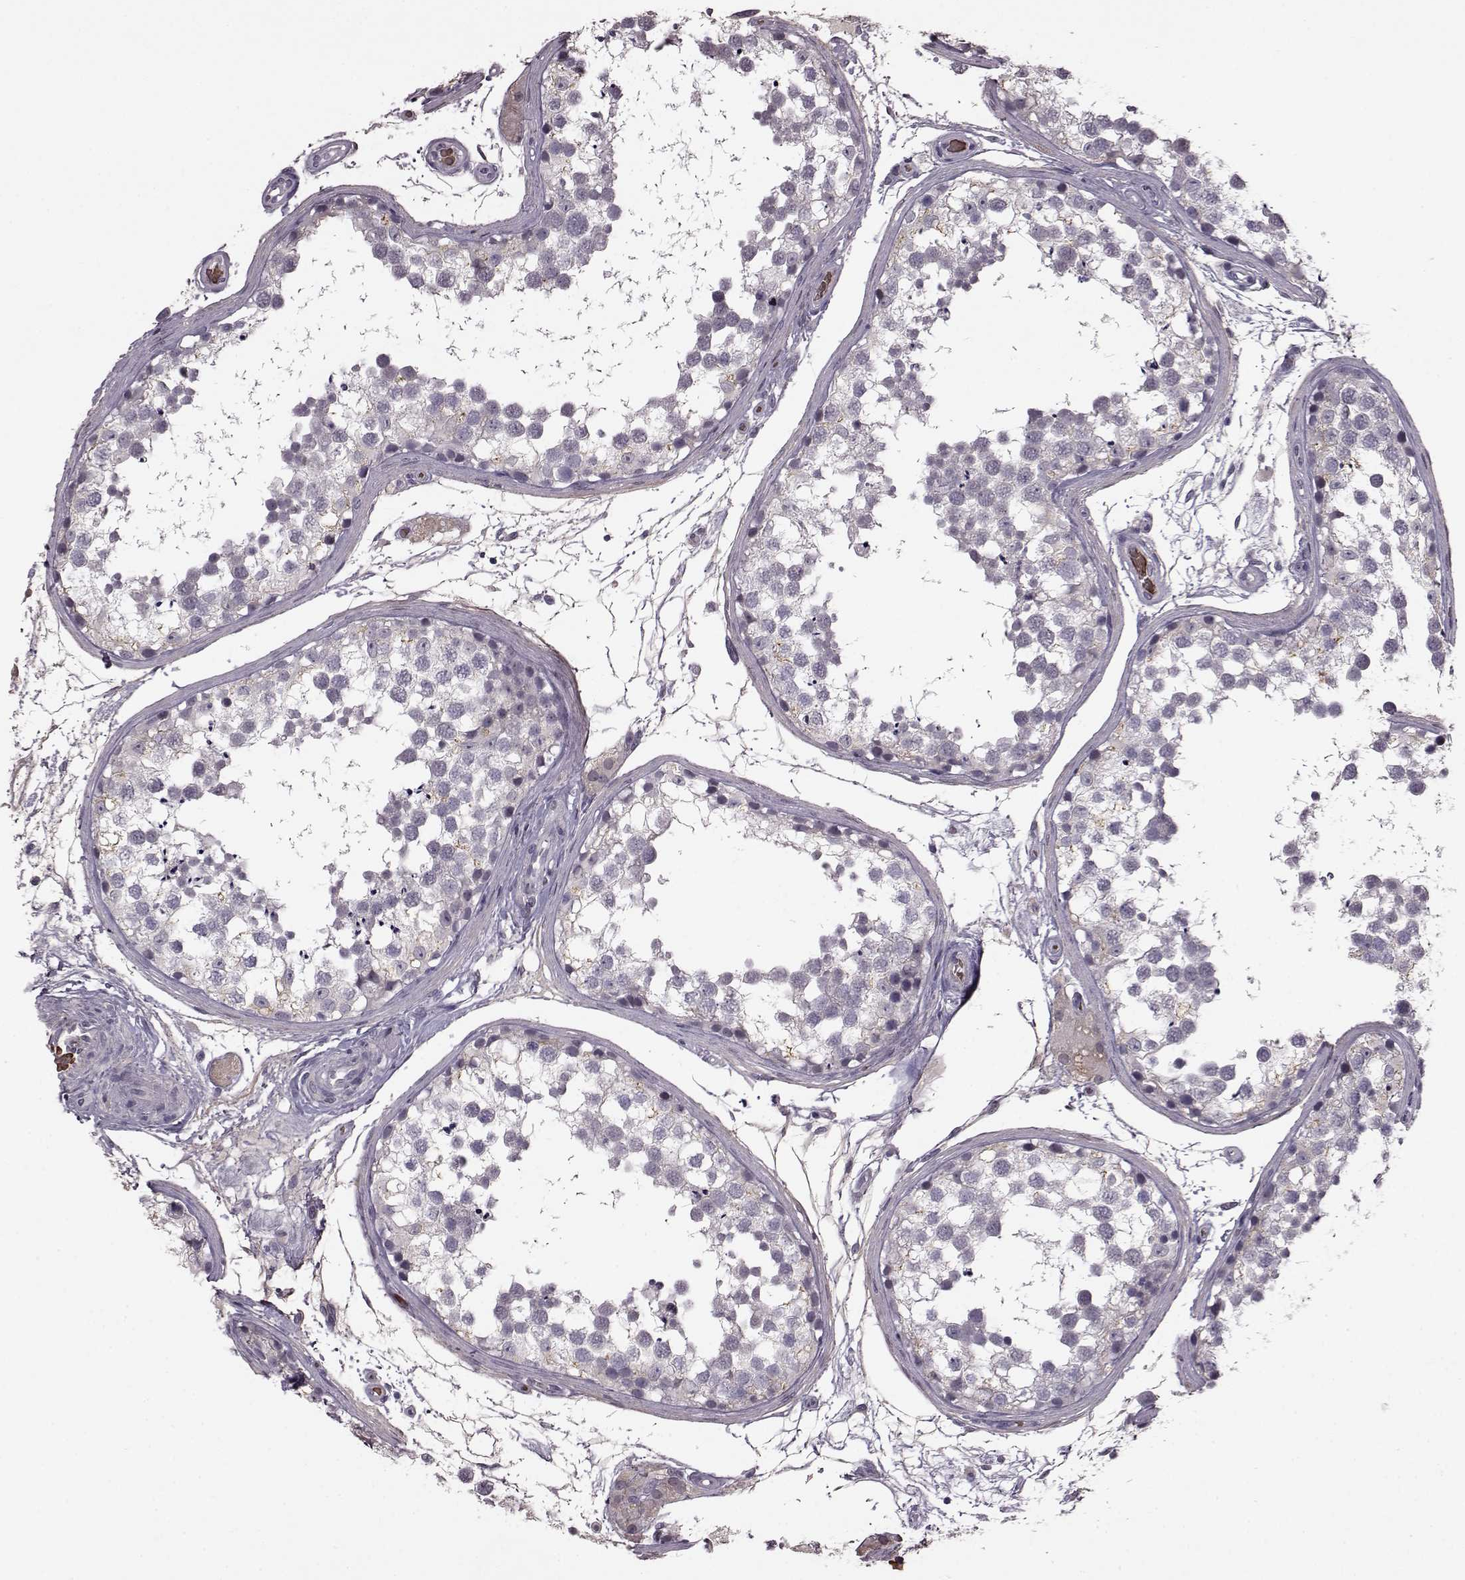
{"staining": {"intensity": "negative", "quantity": "none", "location": "none"}, "tissue": "testis", "cell_type": "Cells in seminiferous ducts", "image_type": "normal", "snomed": [{"axis": "morphology", "description": "Normal tissue, NOS"}, {"axis": "morphology", "description": "Seminoma, NOS"}, {"axis": "topography", "description": "Testis"}], "caption": "Protein analysis of unremarkable testis demonstrates no significant positivity in cells in seminiferous ducts.", "gene": "PROP1", "patient": {"sex": "male", "age": 65}}